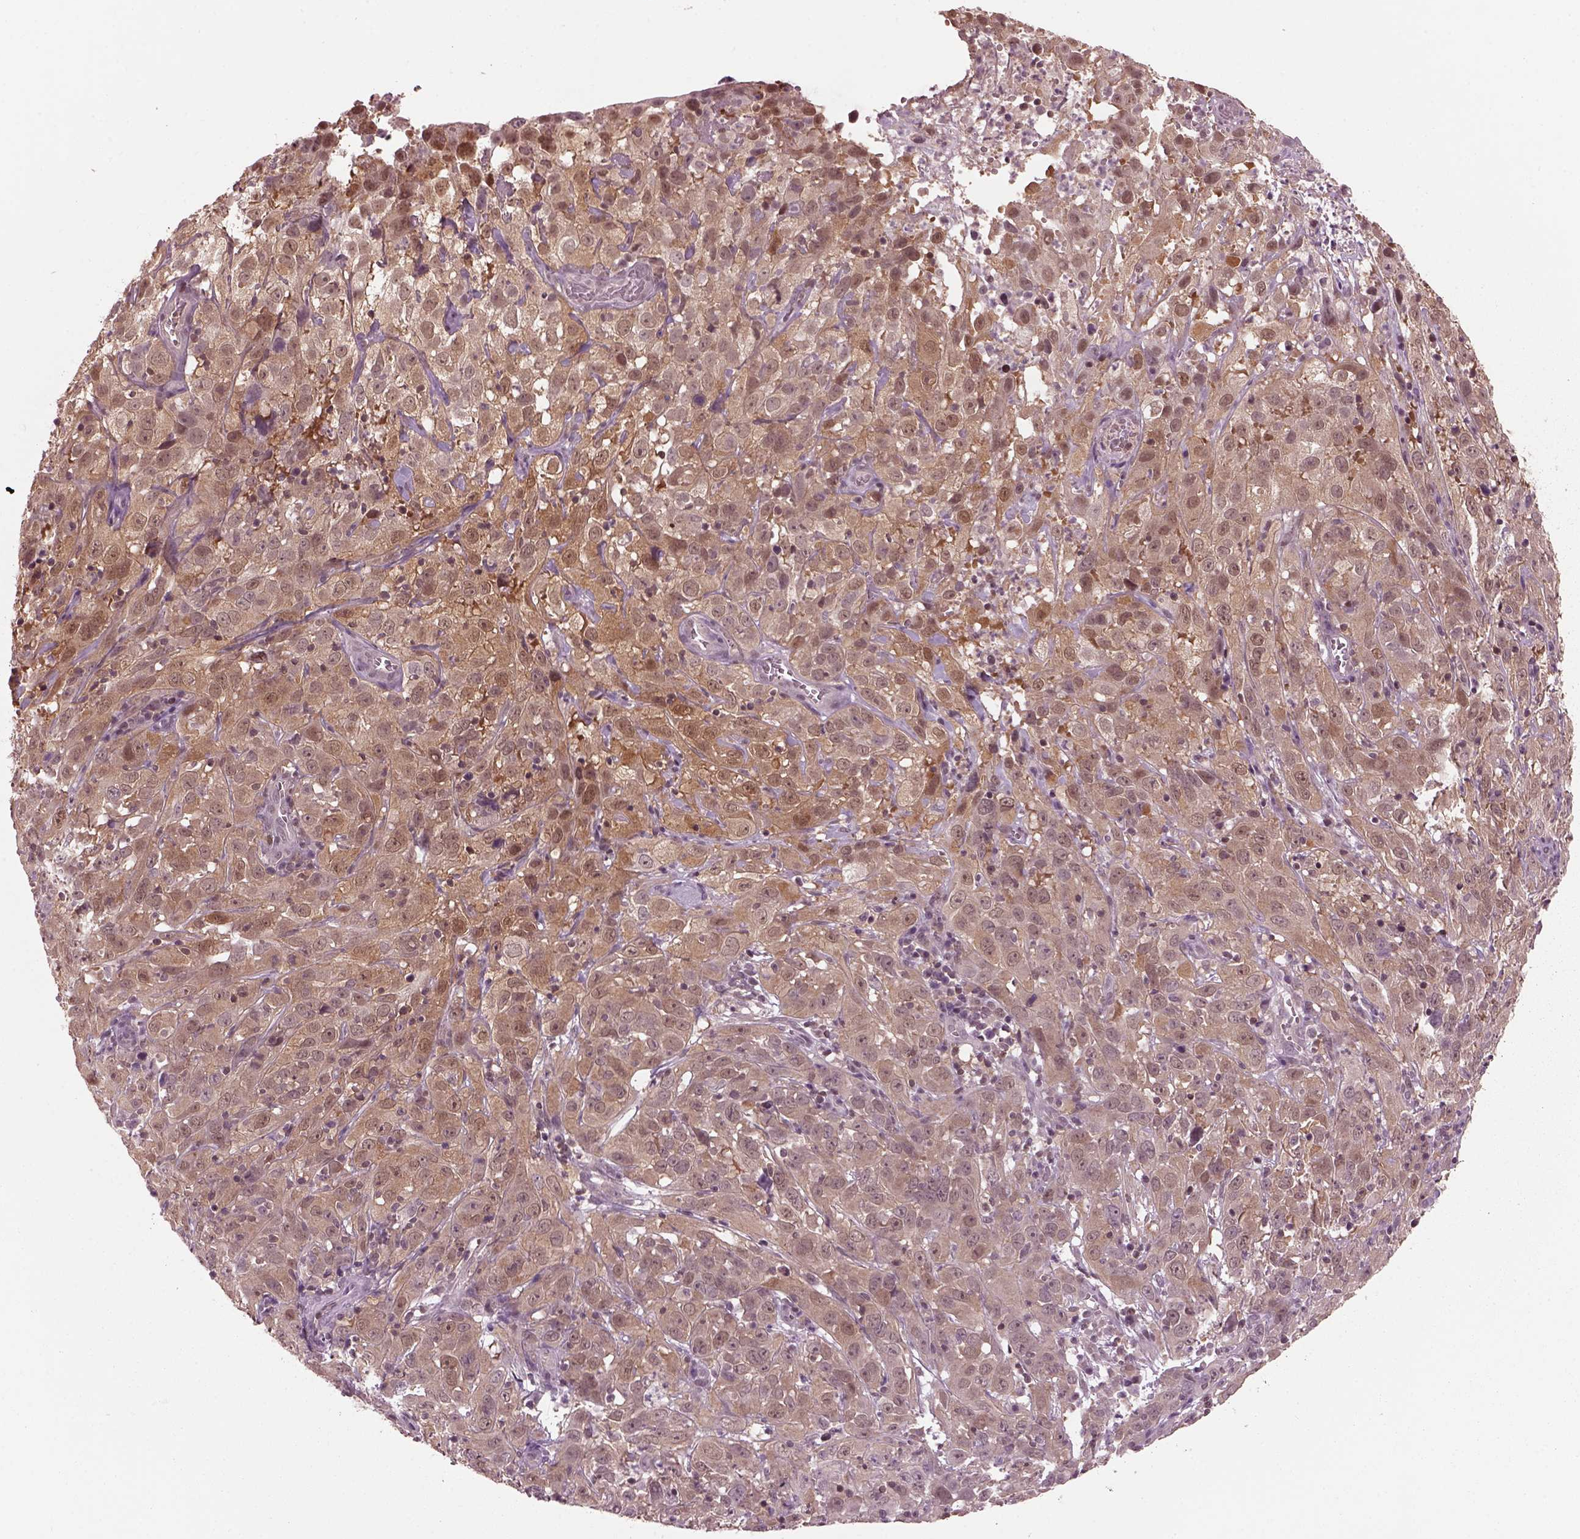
{"staining": {"intensity": "moderate", "quantity": ">75%", "location": "cytoplasmic/membranous,nuclear"}, "tissue": "cervical cancer", "cell_type": "Tumor cells", "image_type": "cancer", "snomed": [{"axis": "morphology", "description": "Squamous cell carcinoma, NOS"}, {"axis": "topography", "description": "Cervix"}], "caption": "Immunohistochemical staining of human cervical squamous cell carcinoma demonstrates moderate cytoplasmic/membranous and nuclear protein staining in about >75% of tumor cells.", "gene": "SRI", "patient": {"sex": "female", "age": 32}}